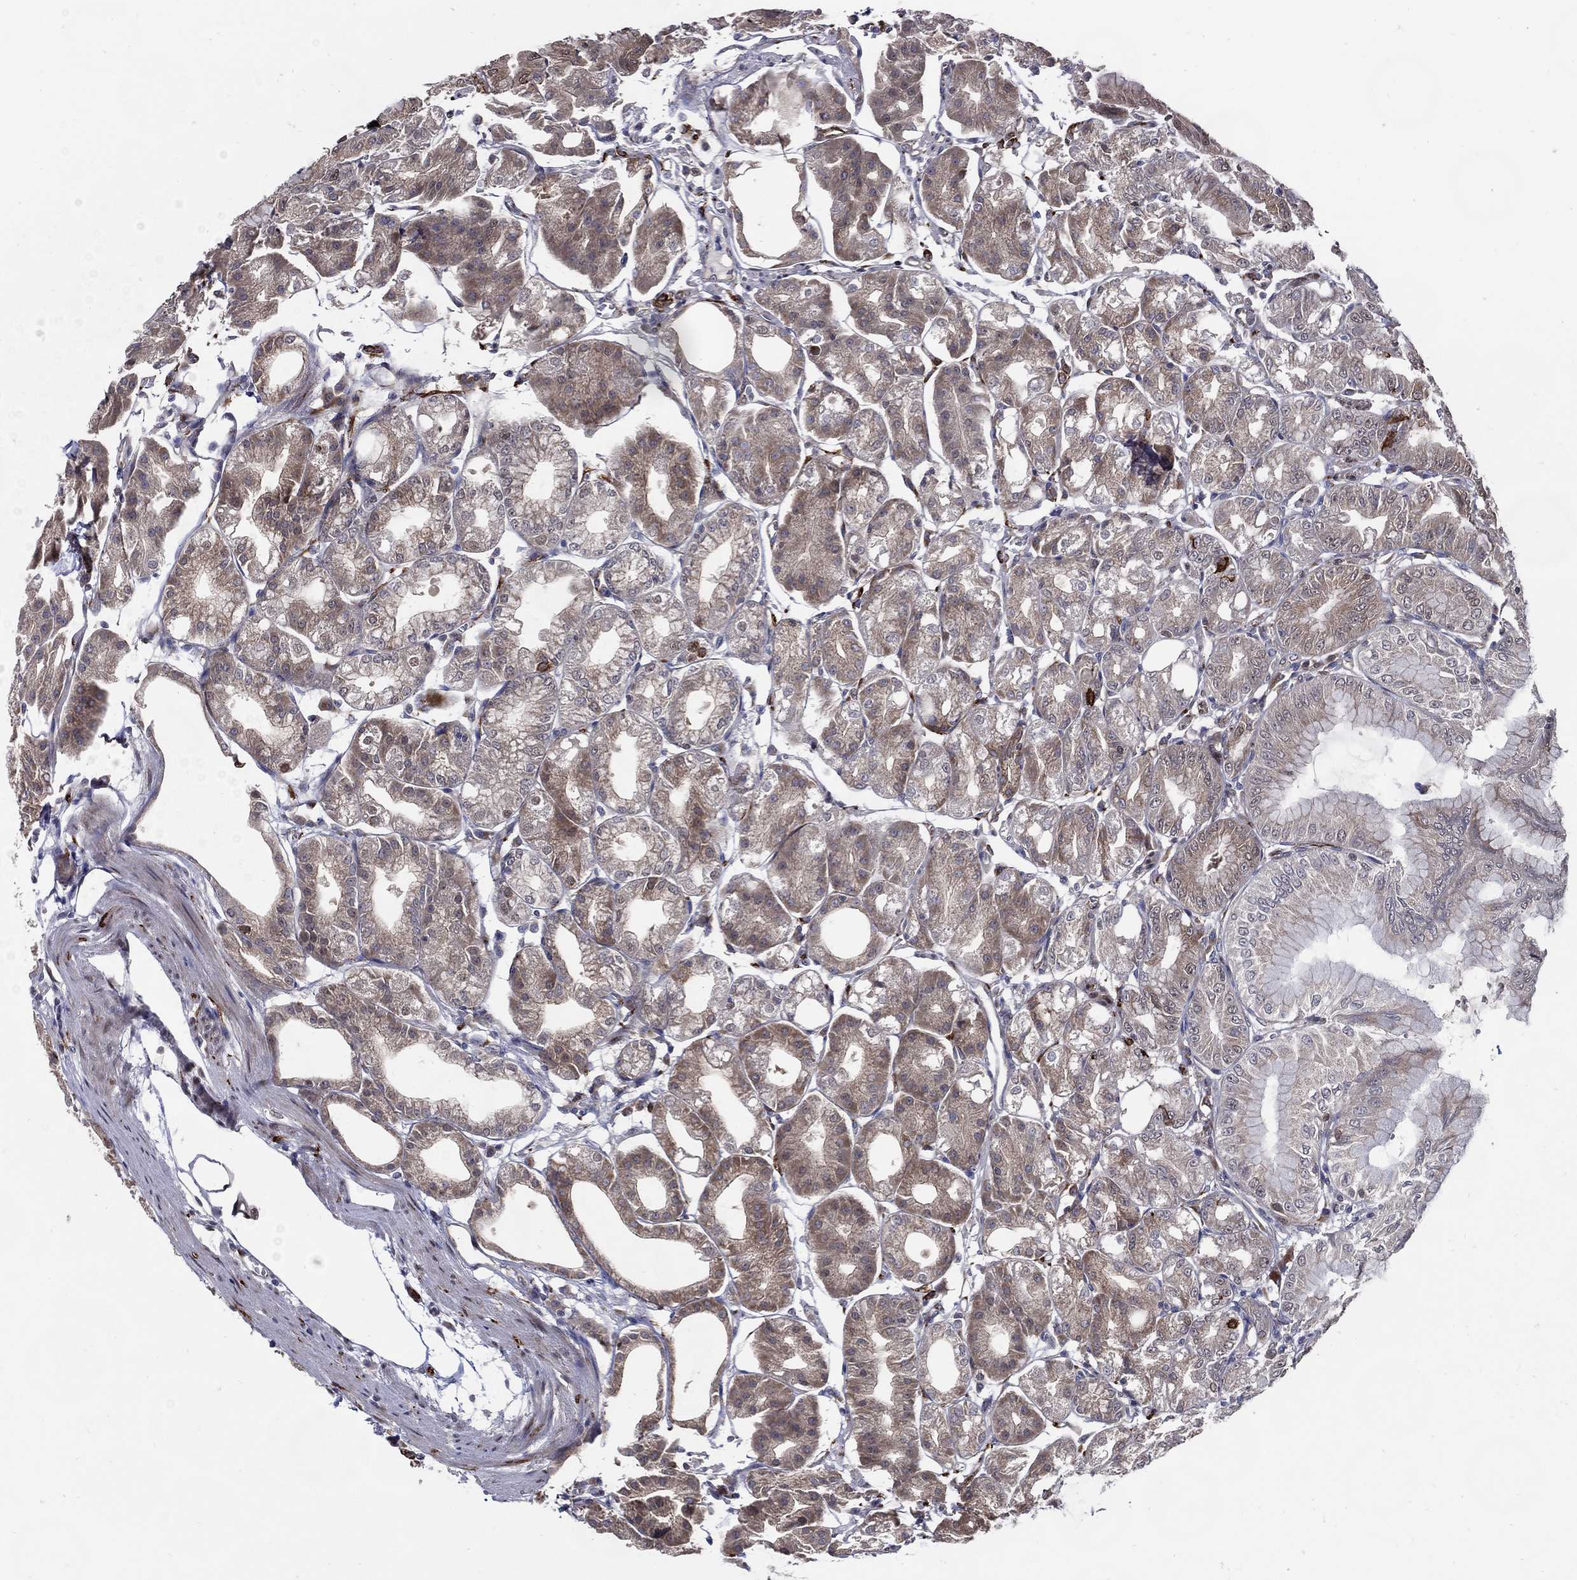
{"staining": {"intensity": "moderate", "quantity": "<25%", "location": "cytoplasmic/membranous"}, "tissue": "stomach", "cell_type": "Glandular cells", "image_type": "normal", "snomed": [{"axis": "morphology", "description": "Normal tissue, NOS"}, {"axis": "topography", "description": "Stomach"}], "caption": "Immunohistochemistry (DAB) staining of unremarkable stomach displays moderate cytoplasmic/membranous protein expression in about <25% of glandular cells.", "gene": "ARHGAP11A", "patient": {"sex": "male", "age": 71}}